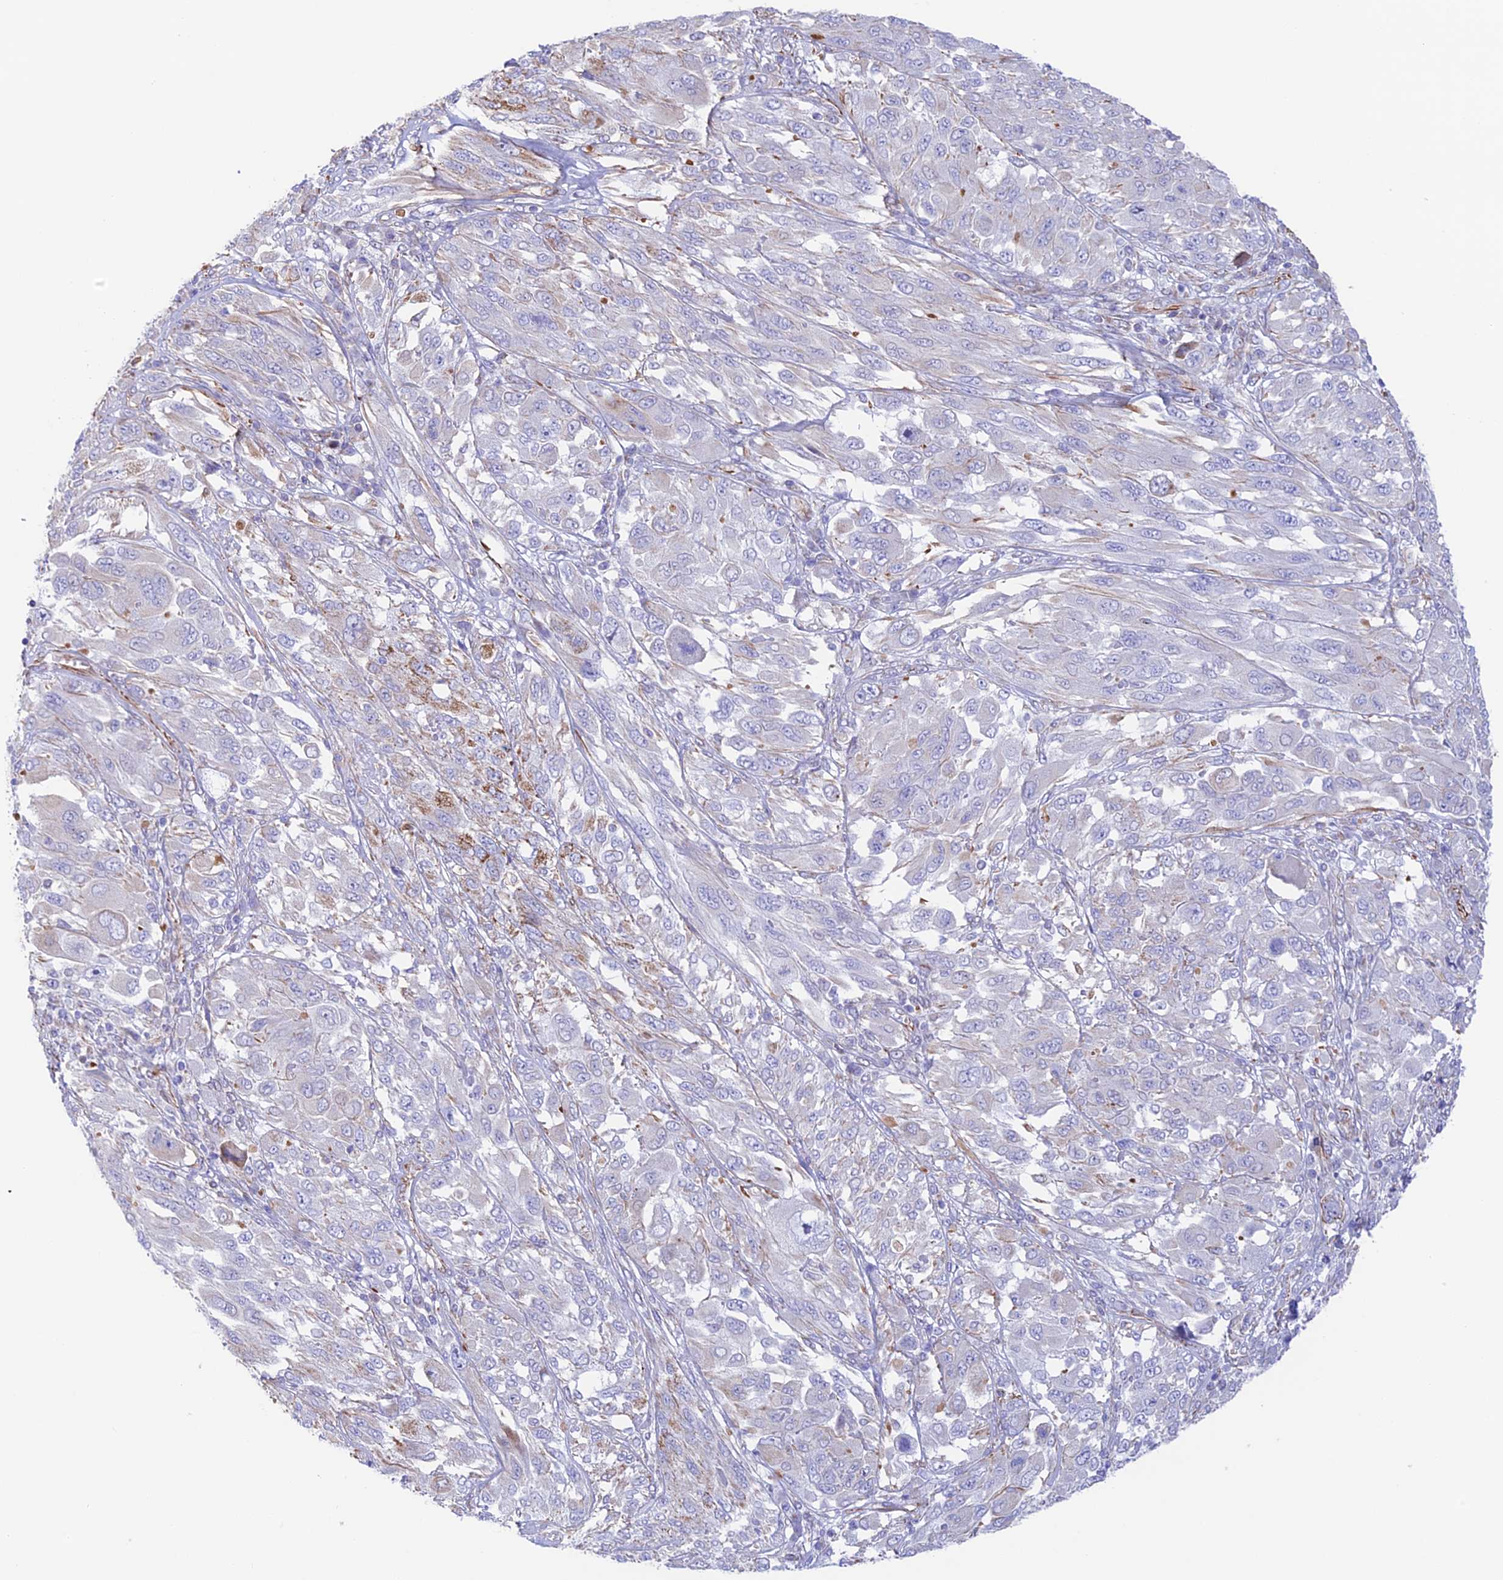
{"staining": {"intensity": "negative", "quantity": "none", "location": "none"}, "tissue": "melanoma", "cell_type": "Tumor cells", "image_type": "cancer", "snomed": [{"axis": "morphology", "description": "Malignant melanoma, NOS"}, {"axis": "topography", "description": "Skin"}], "caption": "This micrograph is of melanoma stained with immunohistochemistry (IHC) to label a protein in brown with the nuclei are counter-stained blue. There is no expression in tumor cells.", "gene": "ZNF652", "patient": {"sex": "female", "age": 91}}